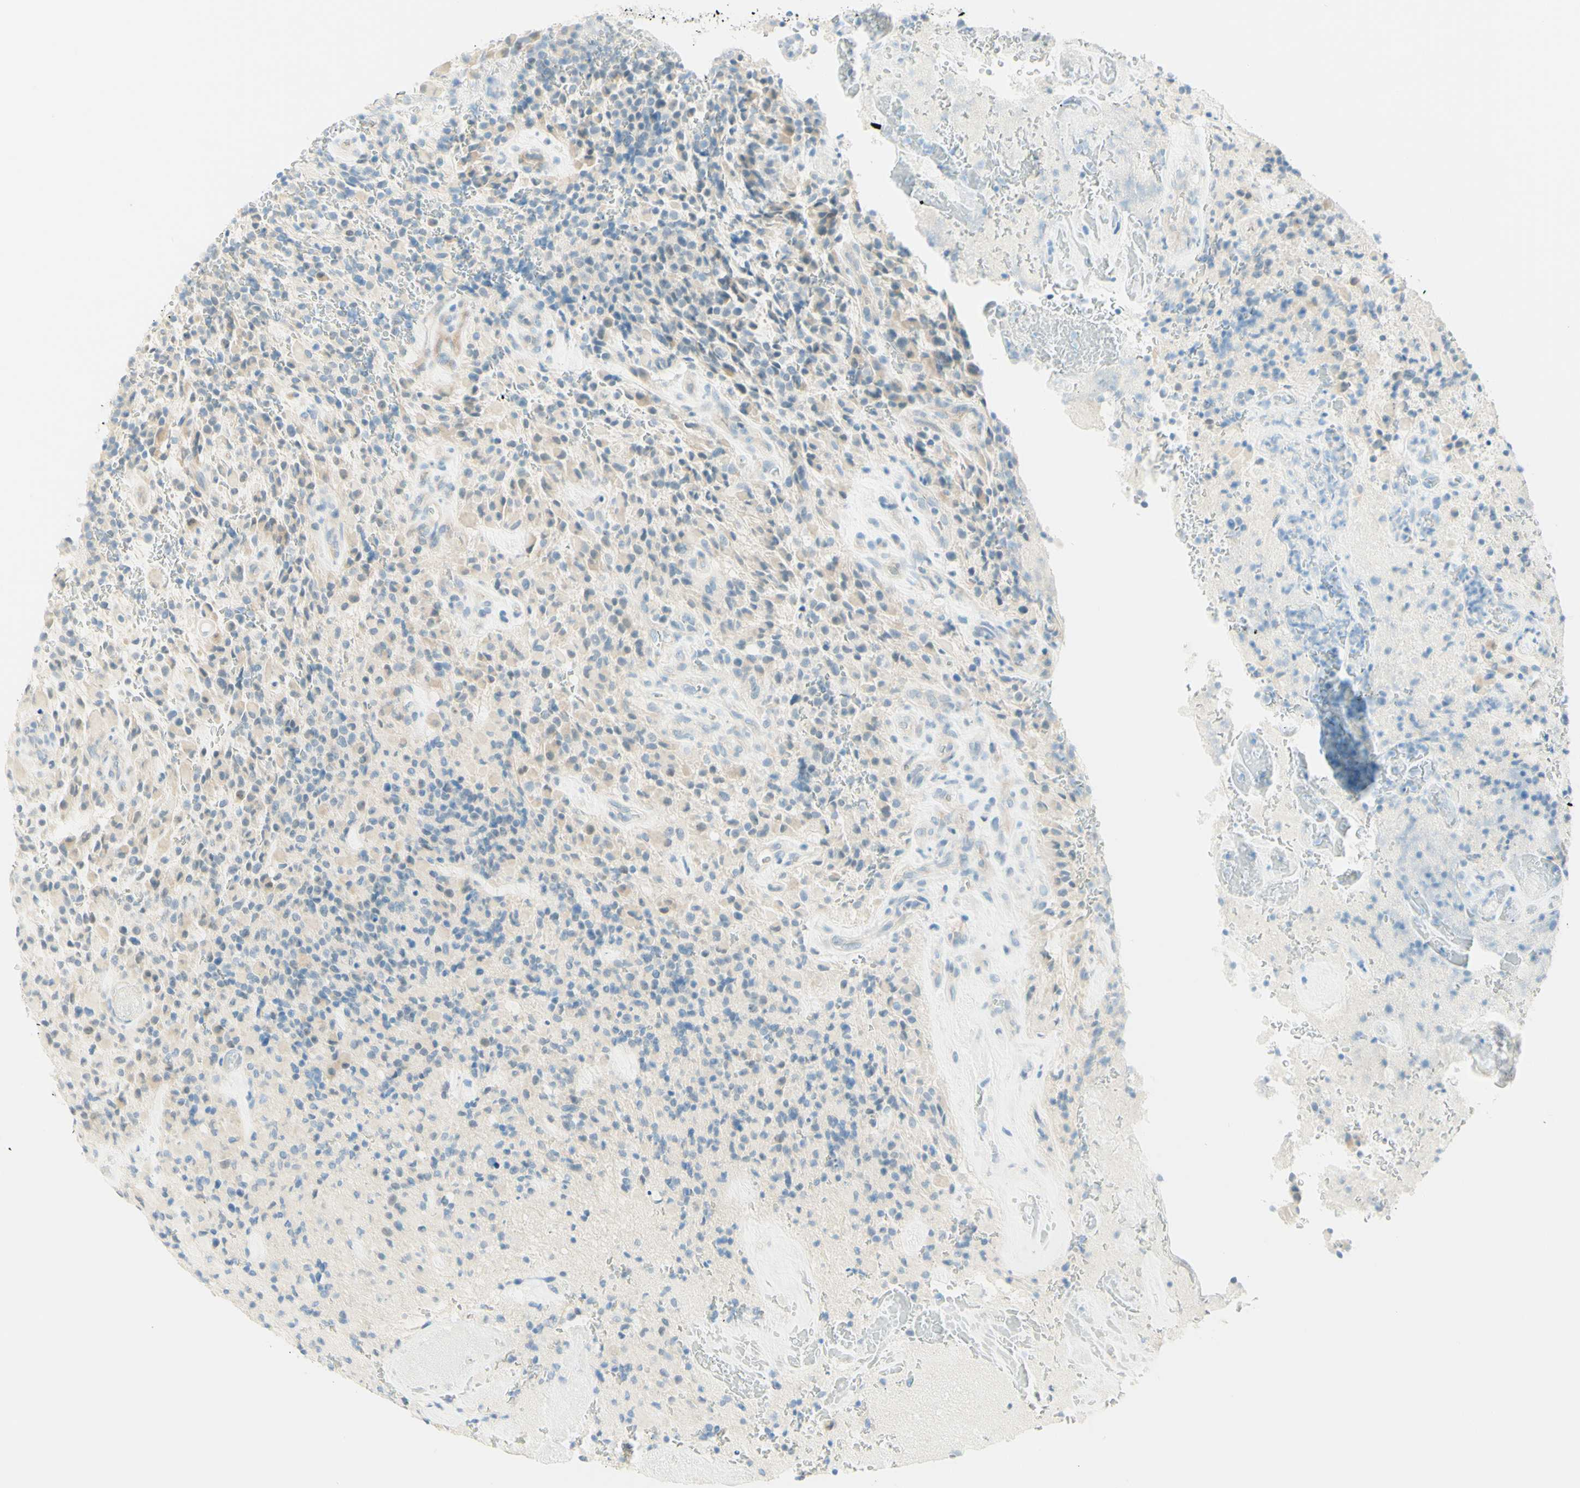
{"staining": {"intensity": "negative", "quantity": "none", "location": "none"}, "tissue": "glioma", "cell_type": "Tumor cells", "image_type": "cancer", "snomed": [{"axis": "morphology", "description": "Glioma, malignant, High grade"}, {"axis": "topography", "description": "Brain"}], "caption": "IHC micrograph of malignant glioma (high-grade) stained for a protein (brown), which displays no staining in tumor cells.", "gene": "TMEM132D", "patient": {"sex": "male", "age": 71}}